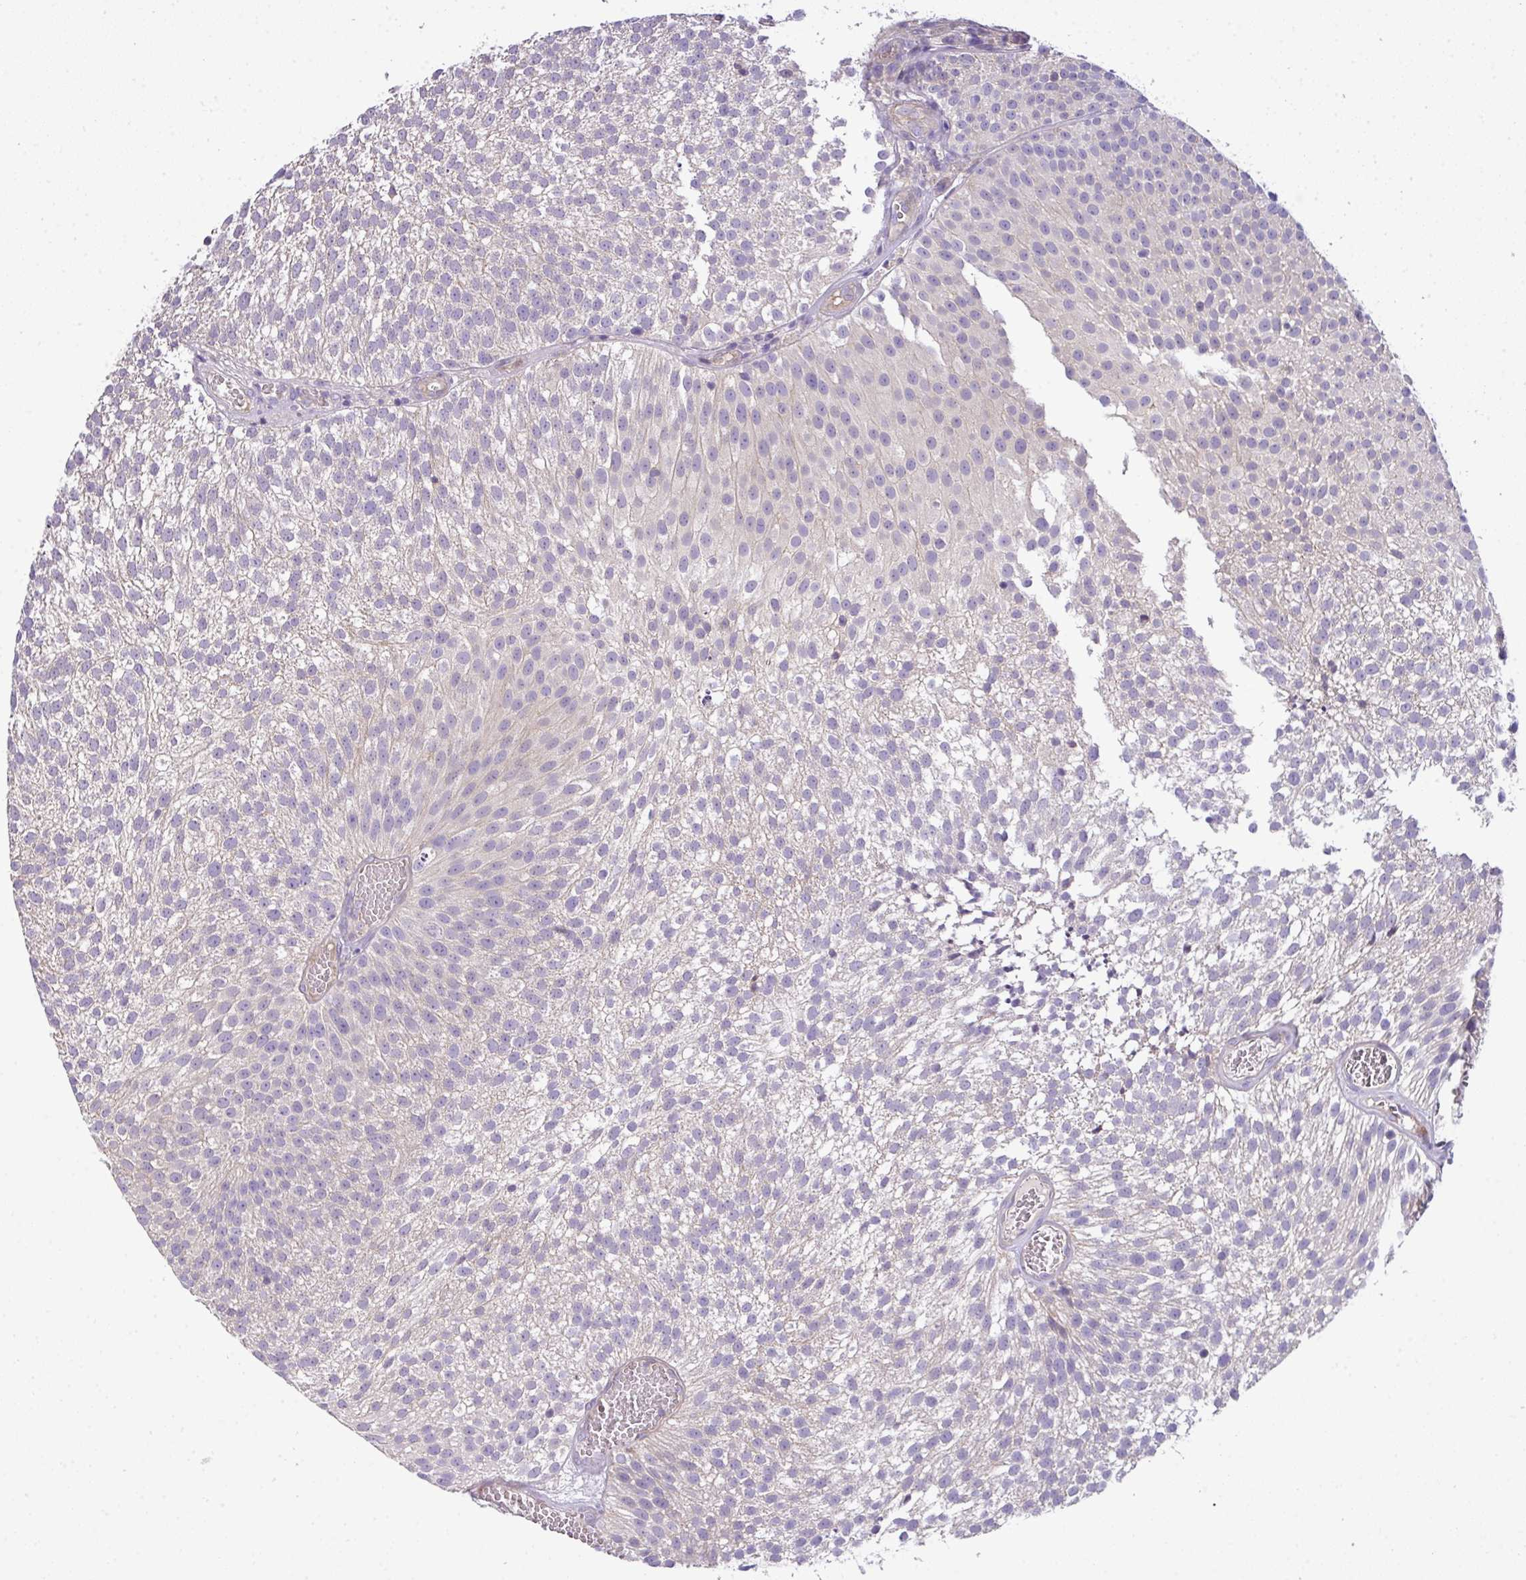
{"staining": {"intensity": "weak", "quantity": "<25%", "location": "cytoplasmic/membranous"}, "tissue": "urothelial cancer", "cell_type": "Tumor cells", "image_type": "cancer", "snomed": [{"axis": "morphology", "description": "Urothelial carcinoma, Low grade"}, {"axis": "topography", "description": "Urinary bladder"}], "caption": "This is a histopathology image of IHC staining of low-grade urothelial carcinoma, which shows no expression in tumor cells. Nuclei are stained in blue.", "gene": "PIK3R5", "patient": {"sex": "female", "age": 79}}